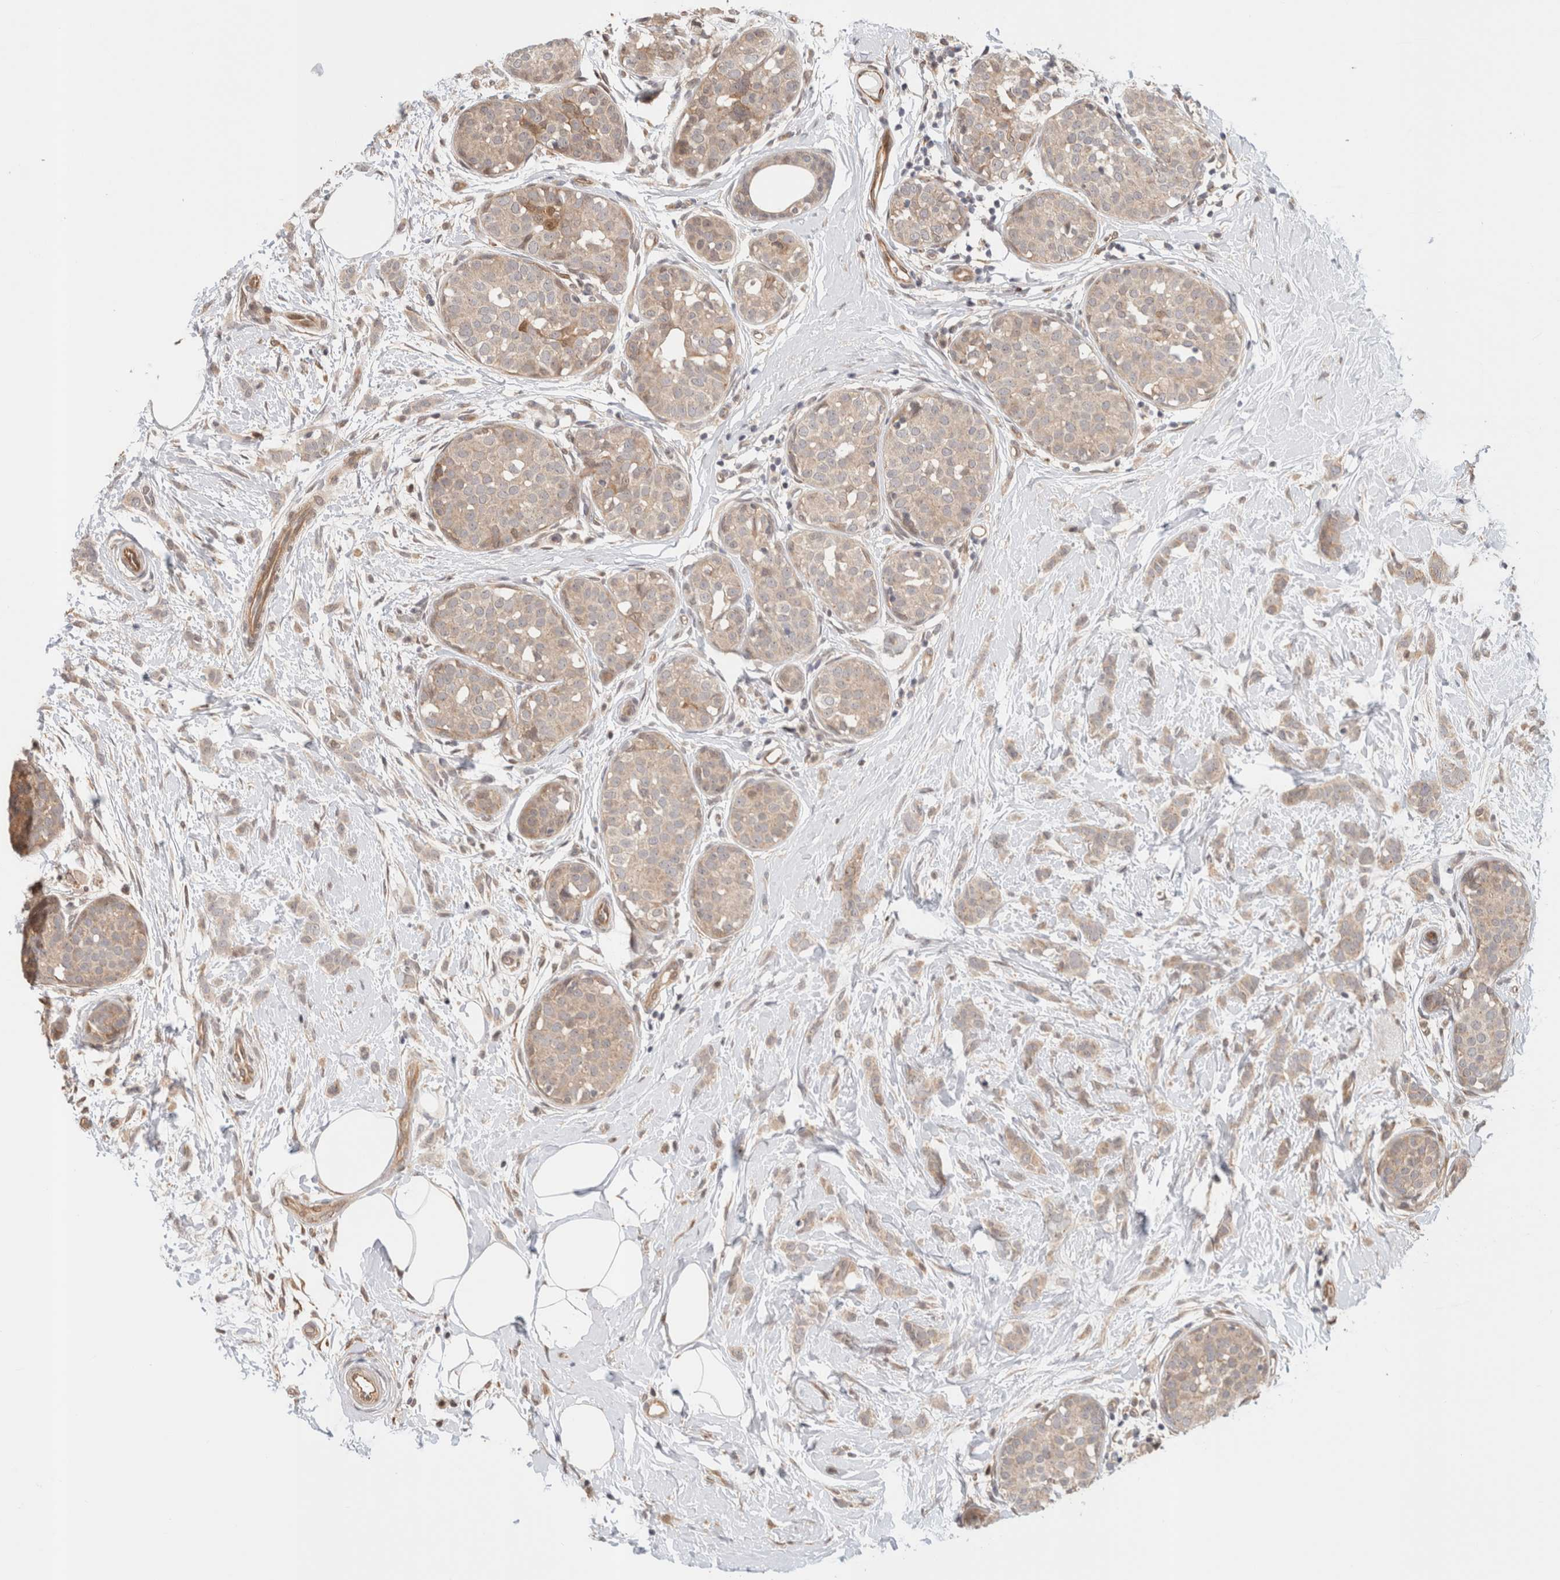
{"staining": {"intensity": "weak", "quantity": ">75%", "location": "cytoplasmic/membranous"}, "tissue": "breast cancer", "cell_type": "Tumor cells", "image_type": "cancer", "snomed": [{"axis": "morphology", "description": "Lobular carcinoma, in situ"}, {"axis": "morphology", "description": "Lobular carcinoma"}, {"axis": "topography", "description": "Breast"}], "caption": "Immunohistochemical staining of lobular carcinoma in situ (breast) shows low levels of weak cytoplasmic/membranous protein expression in approximately >75% of tumor cells.", "gene": "OTUD6B", "patient": {"sex": "female", "age": 41}}